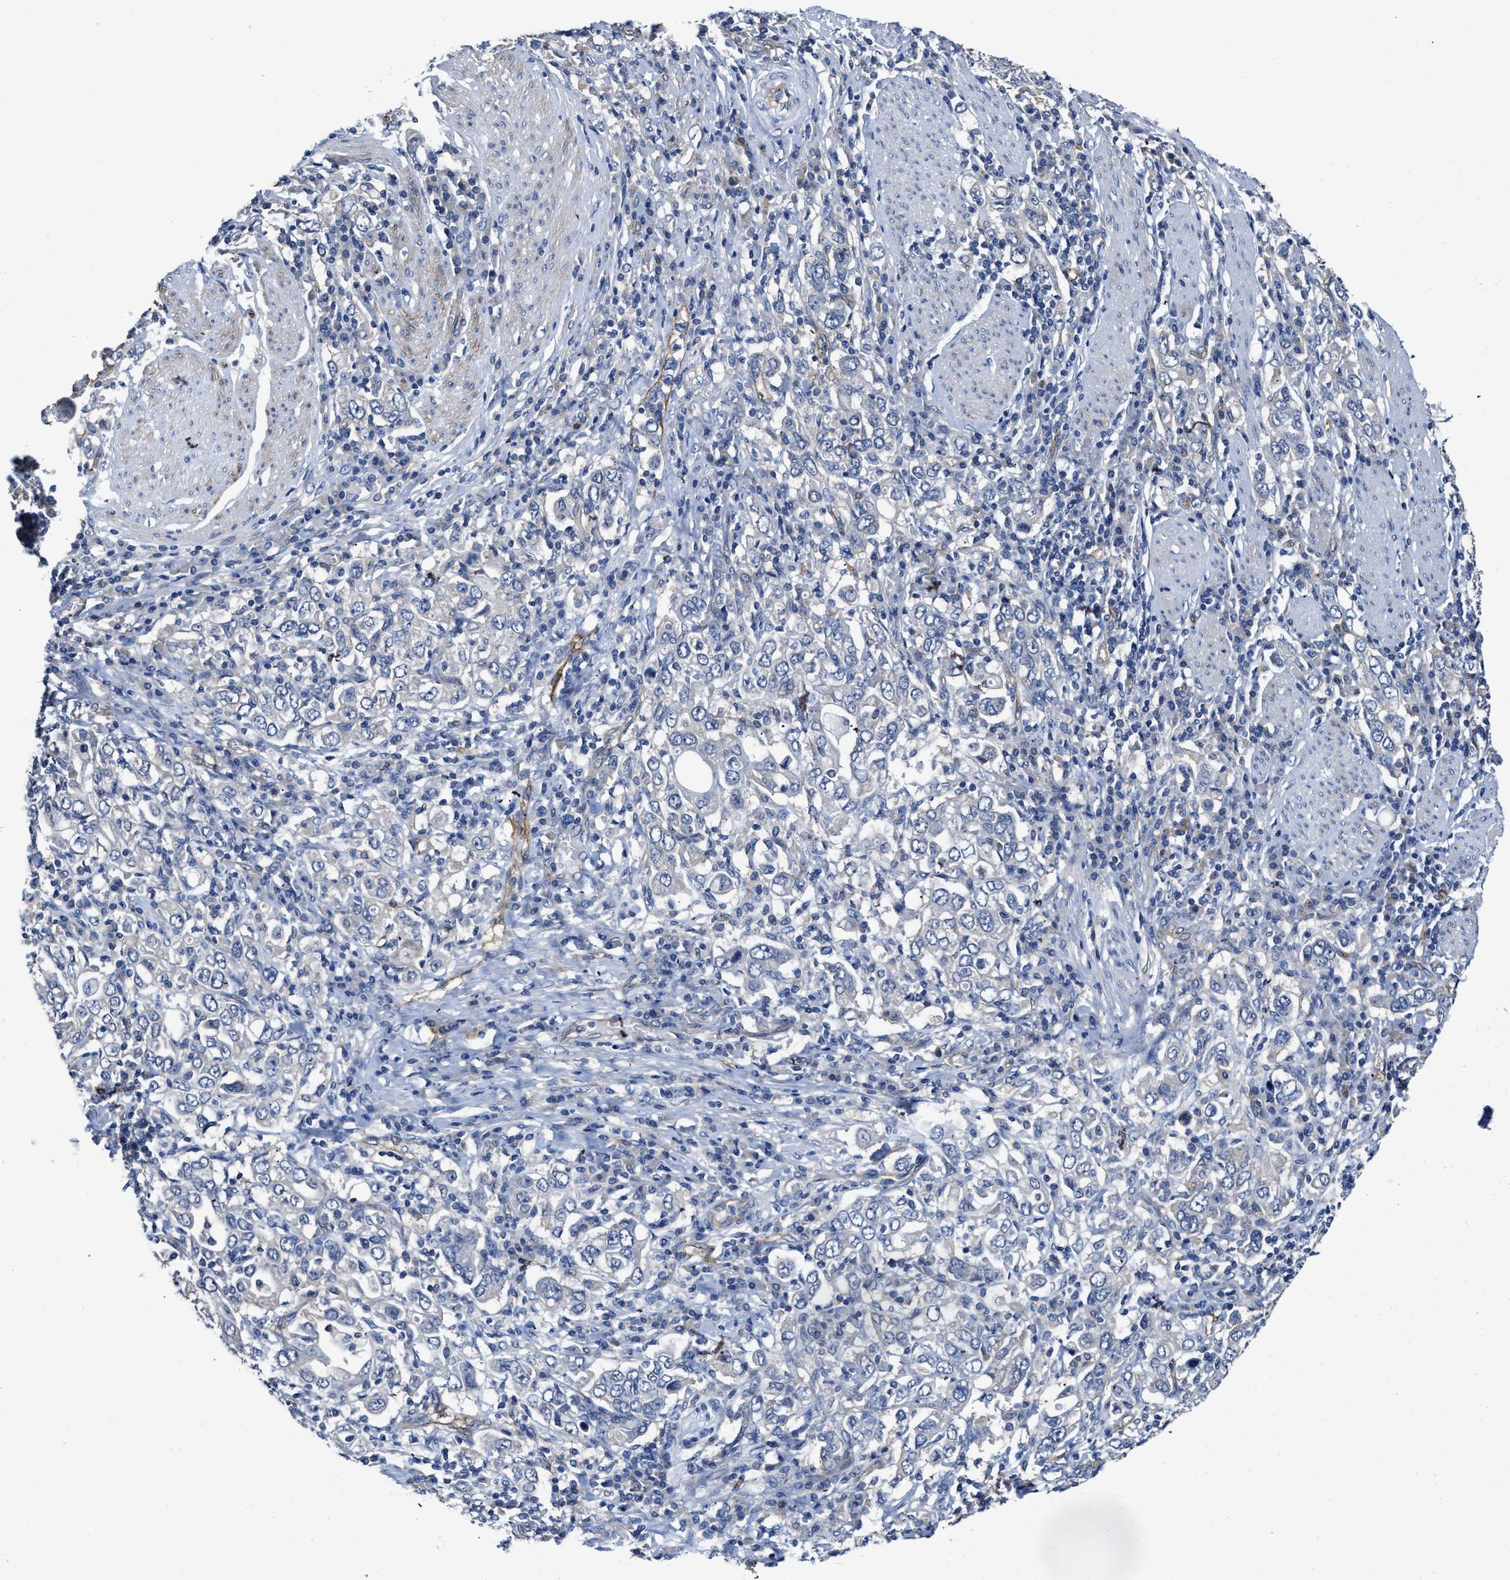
{"staining": {"intensity": "negative", "quantity": "none", "location": "none"}, "tissue": "stomach cancer", "cell_type": "Tumor cells", "image_type": "cancer", "snomed": [{"axis": "morphology", "description": "Adenocarcinoma, NOS"}, {"axis": "topography", "description": "Stomach, upper"}], "caption": "High power microscopy image of an IHC histopathology image of adenocarcinoma (stomach), revealing no significant staining in tumor cells.", "gene": "C22orf42", "patient": {"sex": "male", "age": 62}}